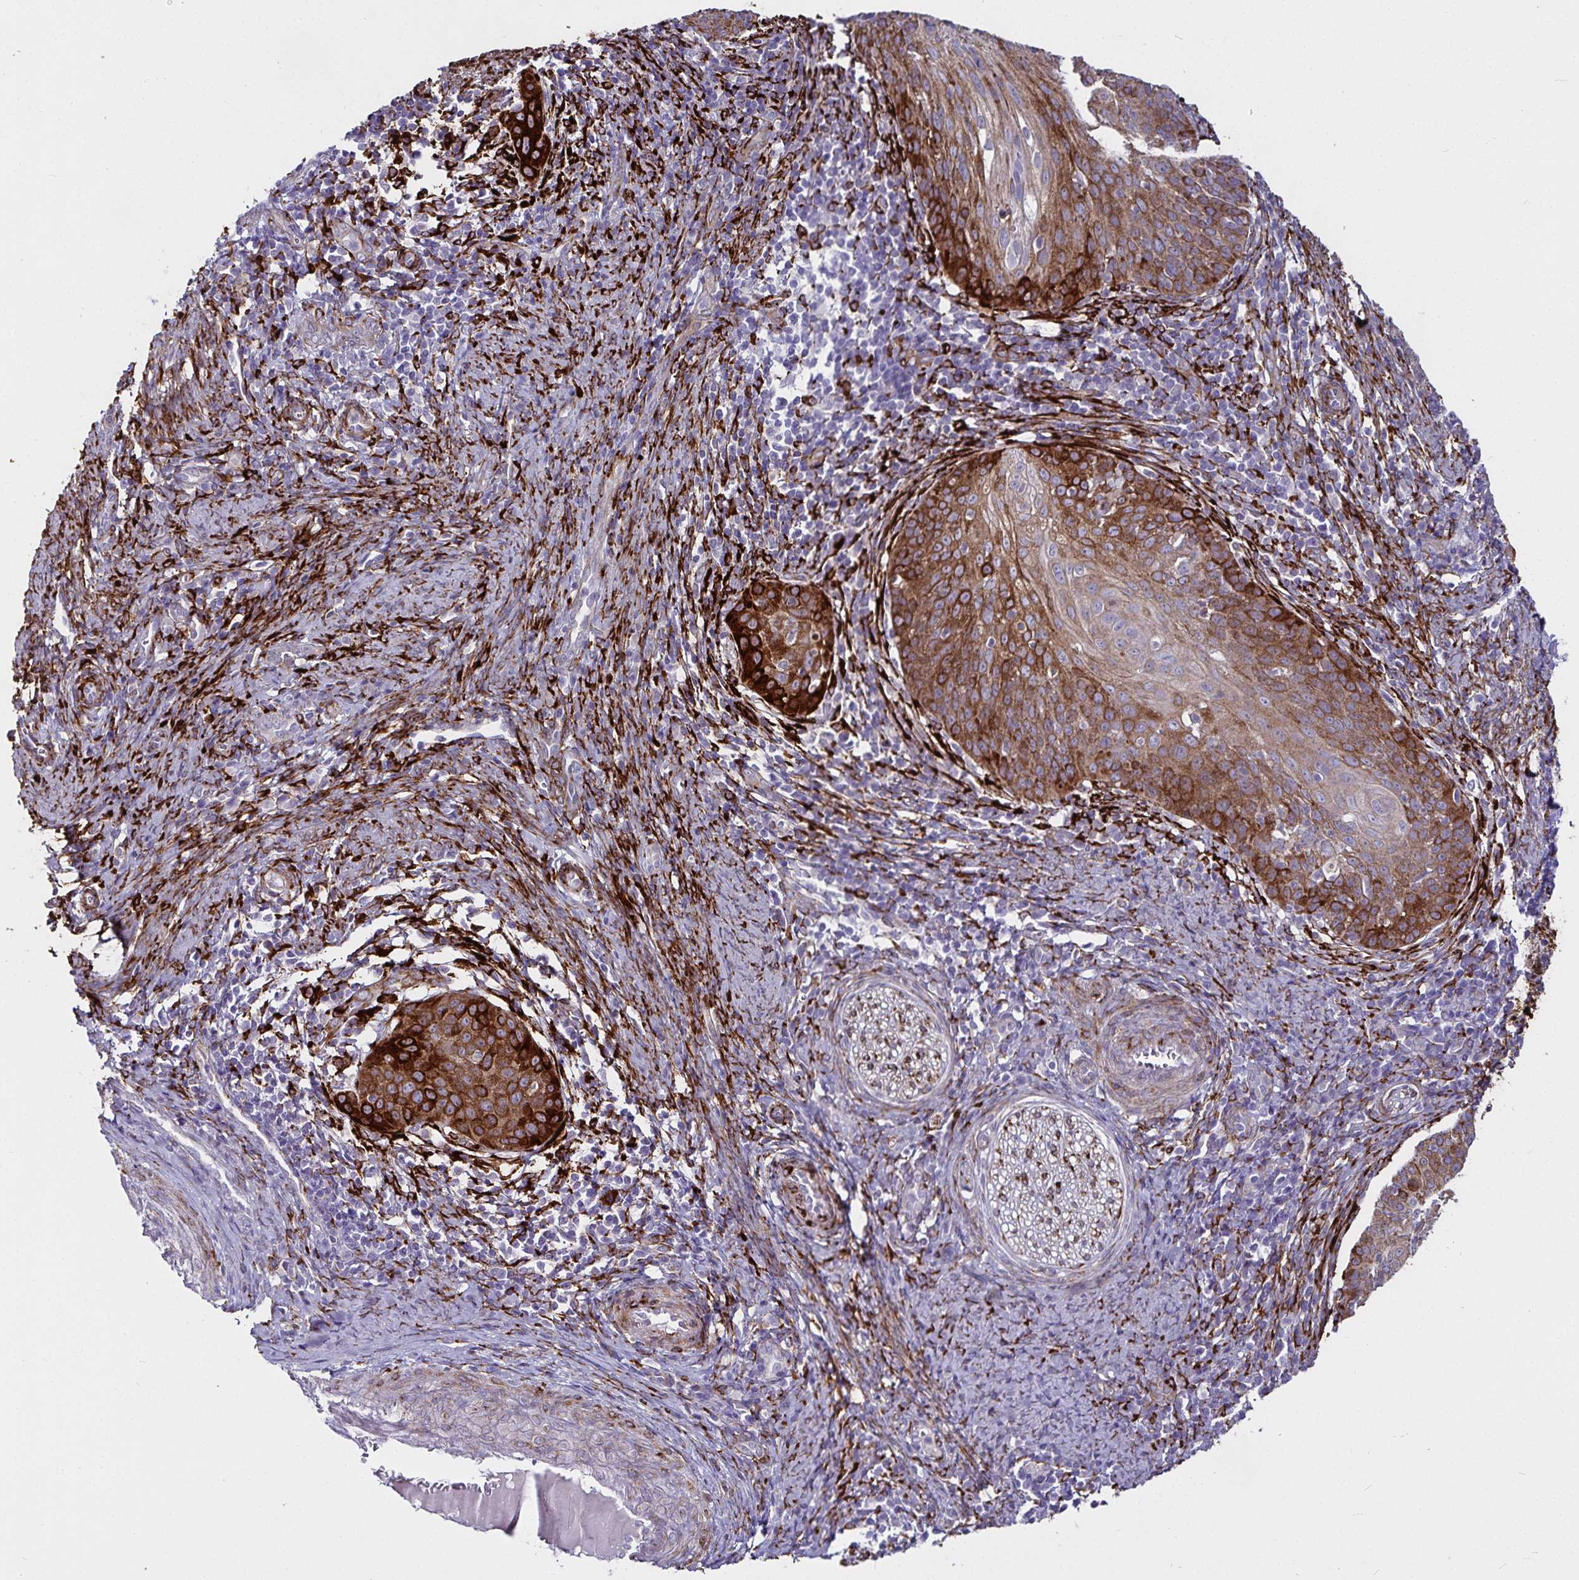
{"staining": {"intensity": "strong", "quantity": "25%-75%", "location": "cytoplasmic/membranous"}, "tissue": "cervical cancer", "cell_type": "Tumor cells", "image_type": "cancer", "snomed": [{"axis": "morphology", "description": "Squamous cell carcinoma, NOS"}, {"axis": "topography", "description": "Cervix"}], "caption": "Immunohistochemistry histopathology image of squamous cell carcinoma (cervical) stained for a protein (brown), which shows high levels of strong cytoplasmic/membranous positivity in about 25%-75% of tumor cells.", "gene": "P4HA2", "patient": {"sex": "female", "age": 30}}